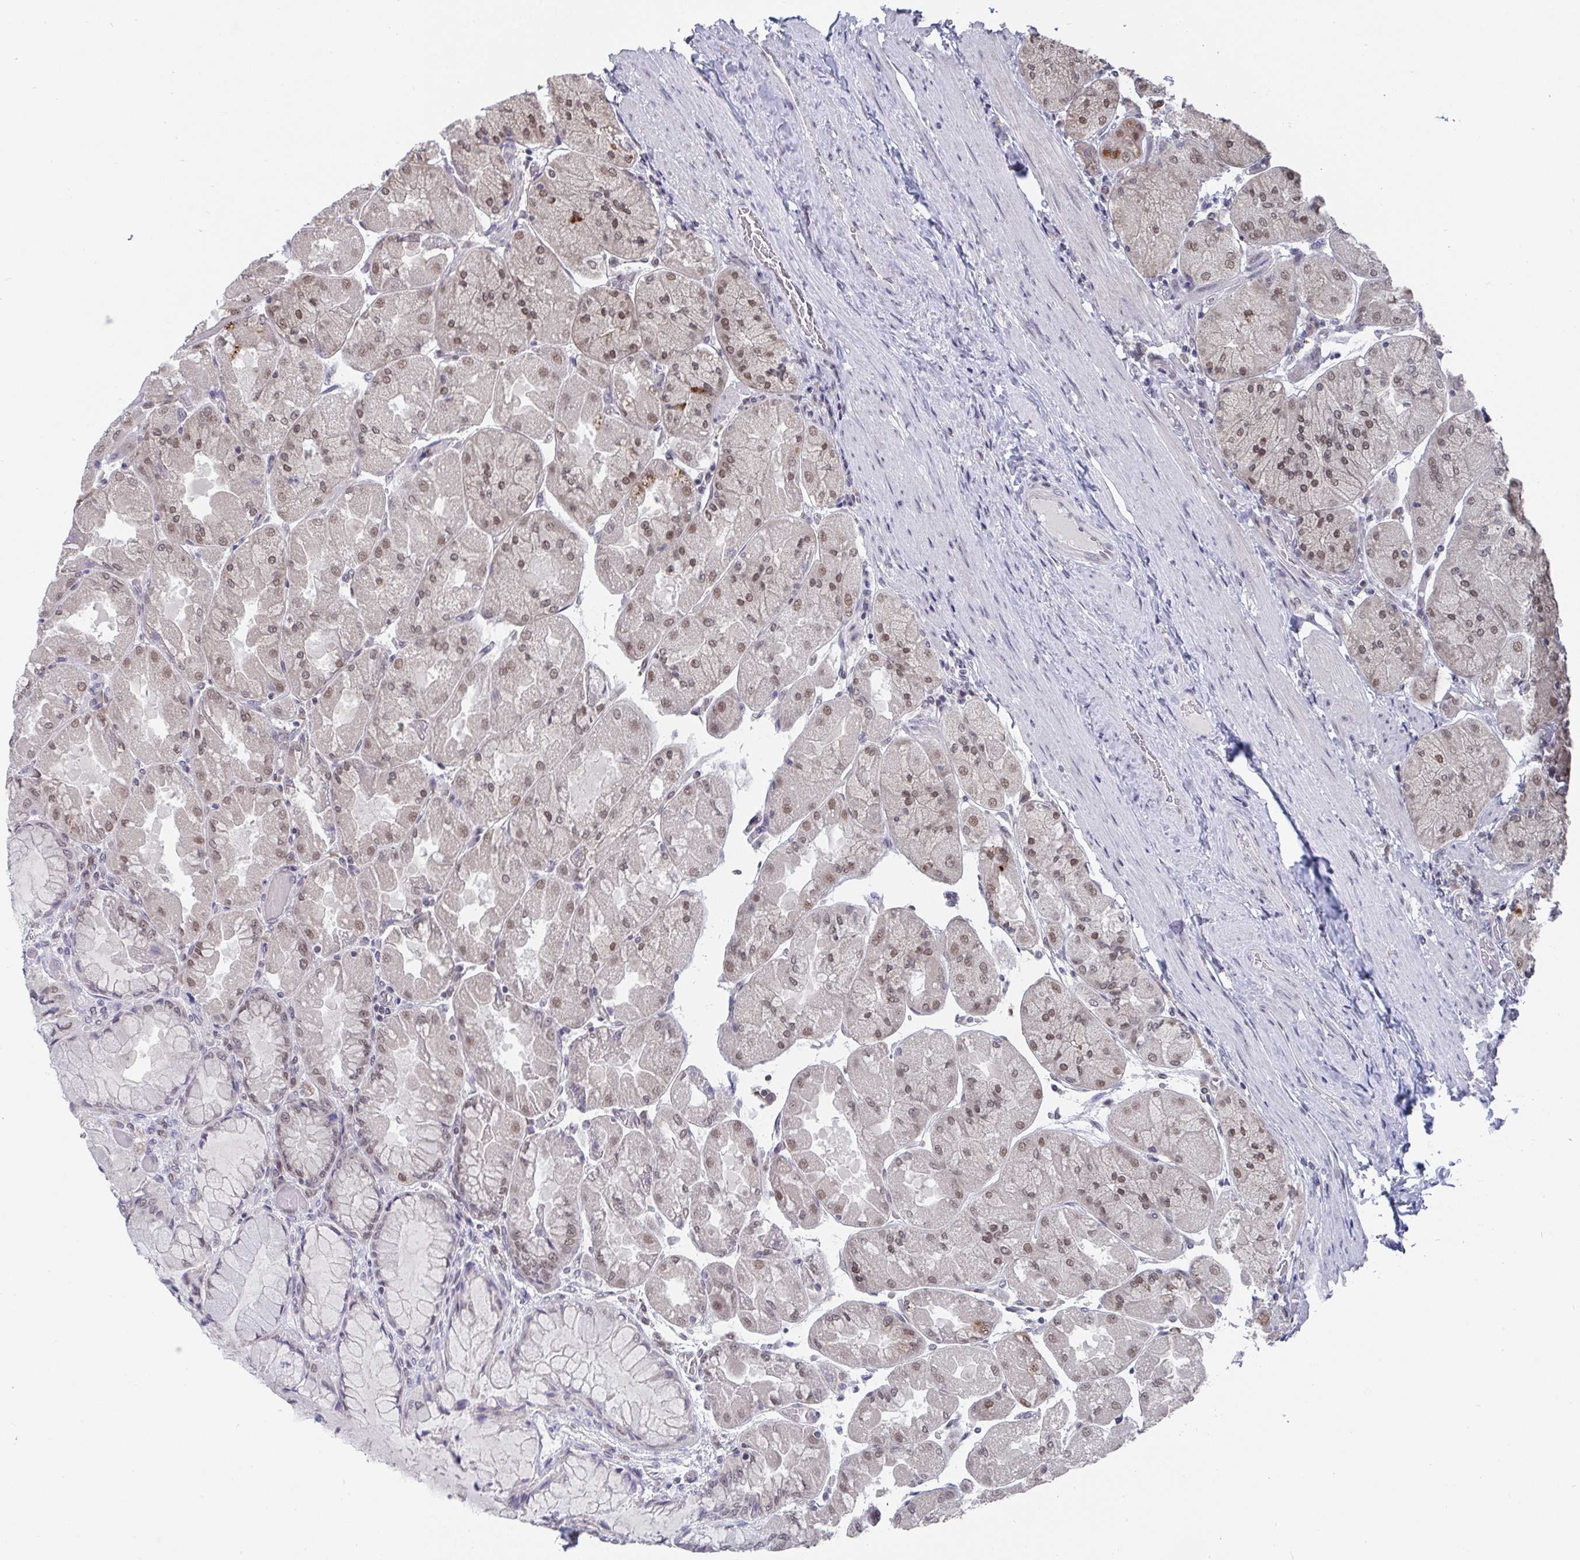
{"staining": {"intensity": "moderate", "quantity": ">75%", "location": "nuclear"}, "tissue": "stomach", "cell_type": "Glandular cells", "image_type": "normal", "snomed": [{"axis": "morphology", "description": "Normal tissue, NOS"}, {"axis": "topography", "description": "Stomach"}], "caption": "Glandular cells exhibit medium levels of moderate nuclear positivity in approximately >75% of cells in unremarkable human stomach.", "gene": "JMJD1C", "patient": {"sex": "female", "age": 61}}